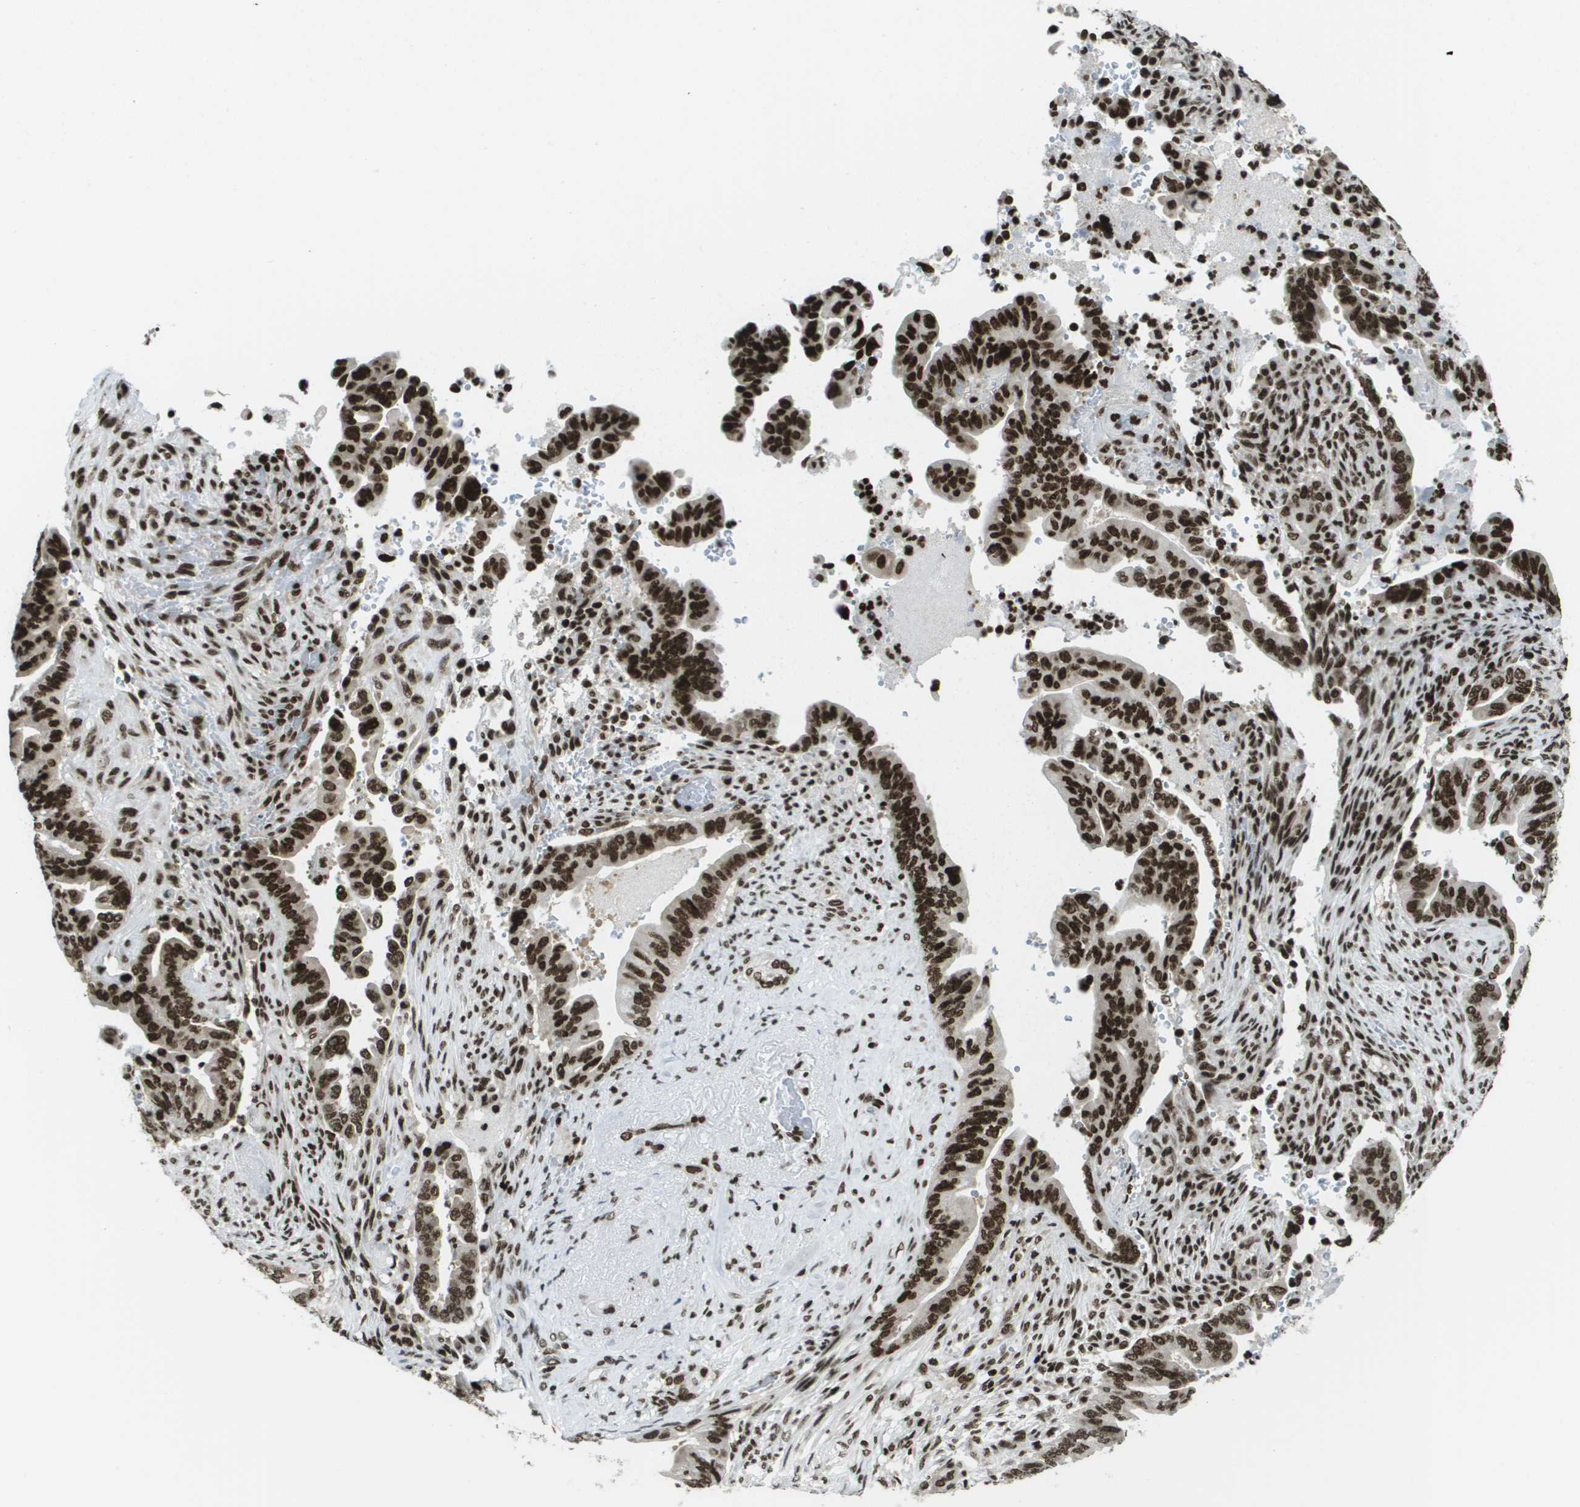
{"staining": {"intensity": "strong", "quantity": ">75%", "location": "nuclear"}, "tissue": "pancreatic cancer", "cell_type": "Tumor cells", "image_type": "cancer", "snomed": [{"axis": "morphology", "description": "Adenocarcinoma, NOS"}, {"axis": "topography", "description": "Pancreas"}], "caption": "Immunohistochemical staining of adenocarcinoma (pancreatic) reveals high levels of strong nuclear expression in about >75% of tumor cells.", "gene": "GLYR1", "patient": {"sex": "male", "age": 70}}